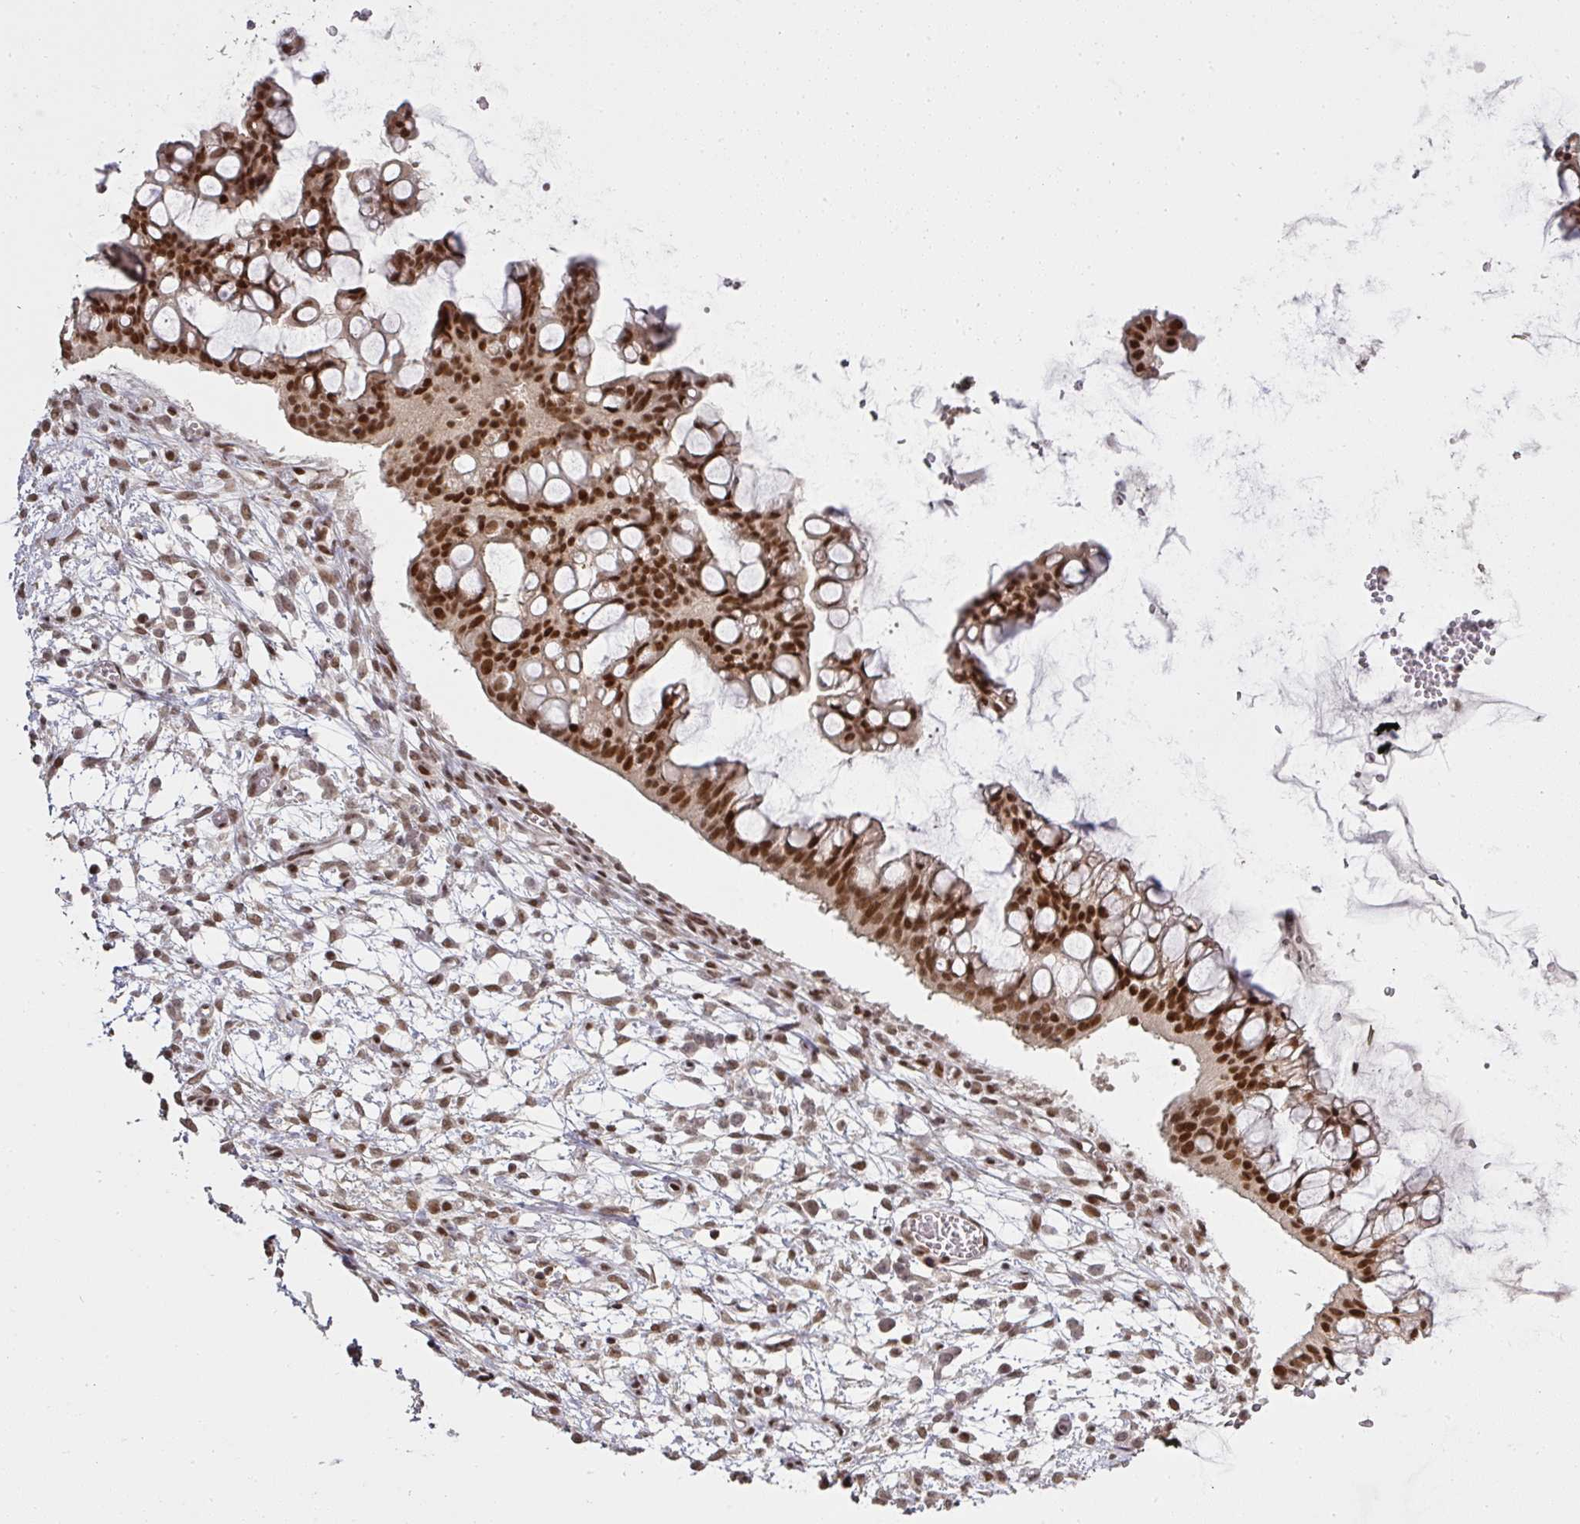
{"staining": {"intensity": "strong", "quantity": ">75%", "location": "nuclear"}, "tissue": "ovarian cancer", "cell_type": "Tumor cells", "image_type": "cancer", "snomed": [{"axis": "morphology", "description": "Cystadenocarcinoma, mucinous, NOS"}, {"axis": "topography", "description": "Ovary"}], "caption": "Protein analysis of mucinous cystadenocarcinoma (ovarian) tissue exhibits strong nuclear positivity in approximately >75% of tumor cells.", "gene": "GPRIN2", "patient": {"sex": "female", "age": 73}}